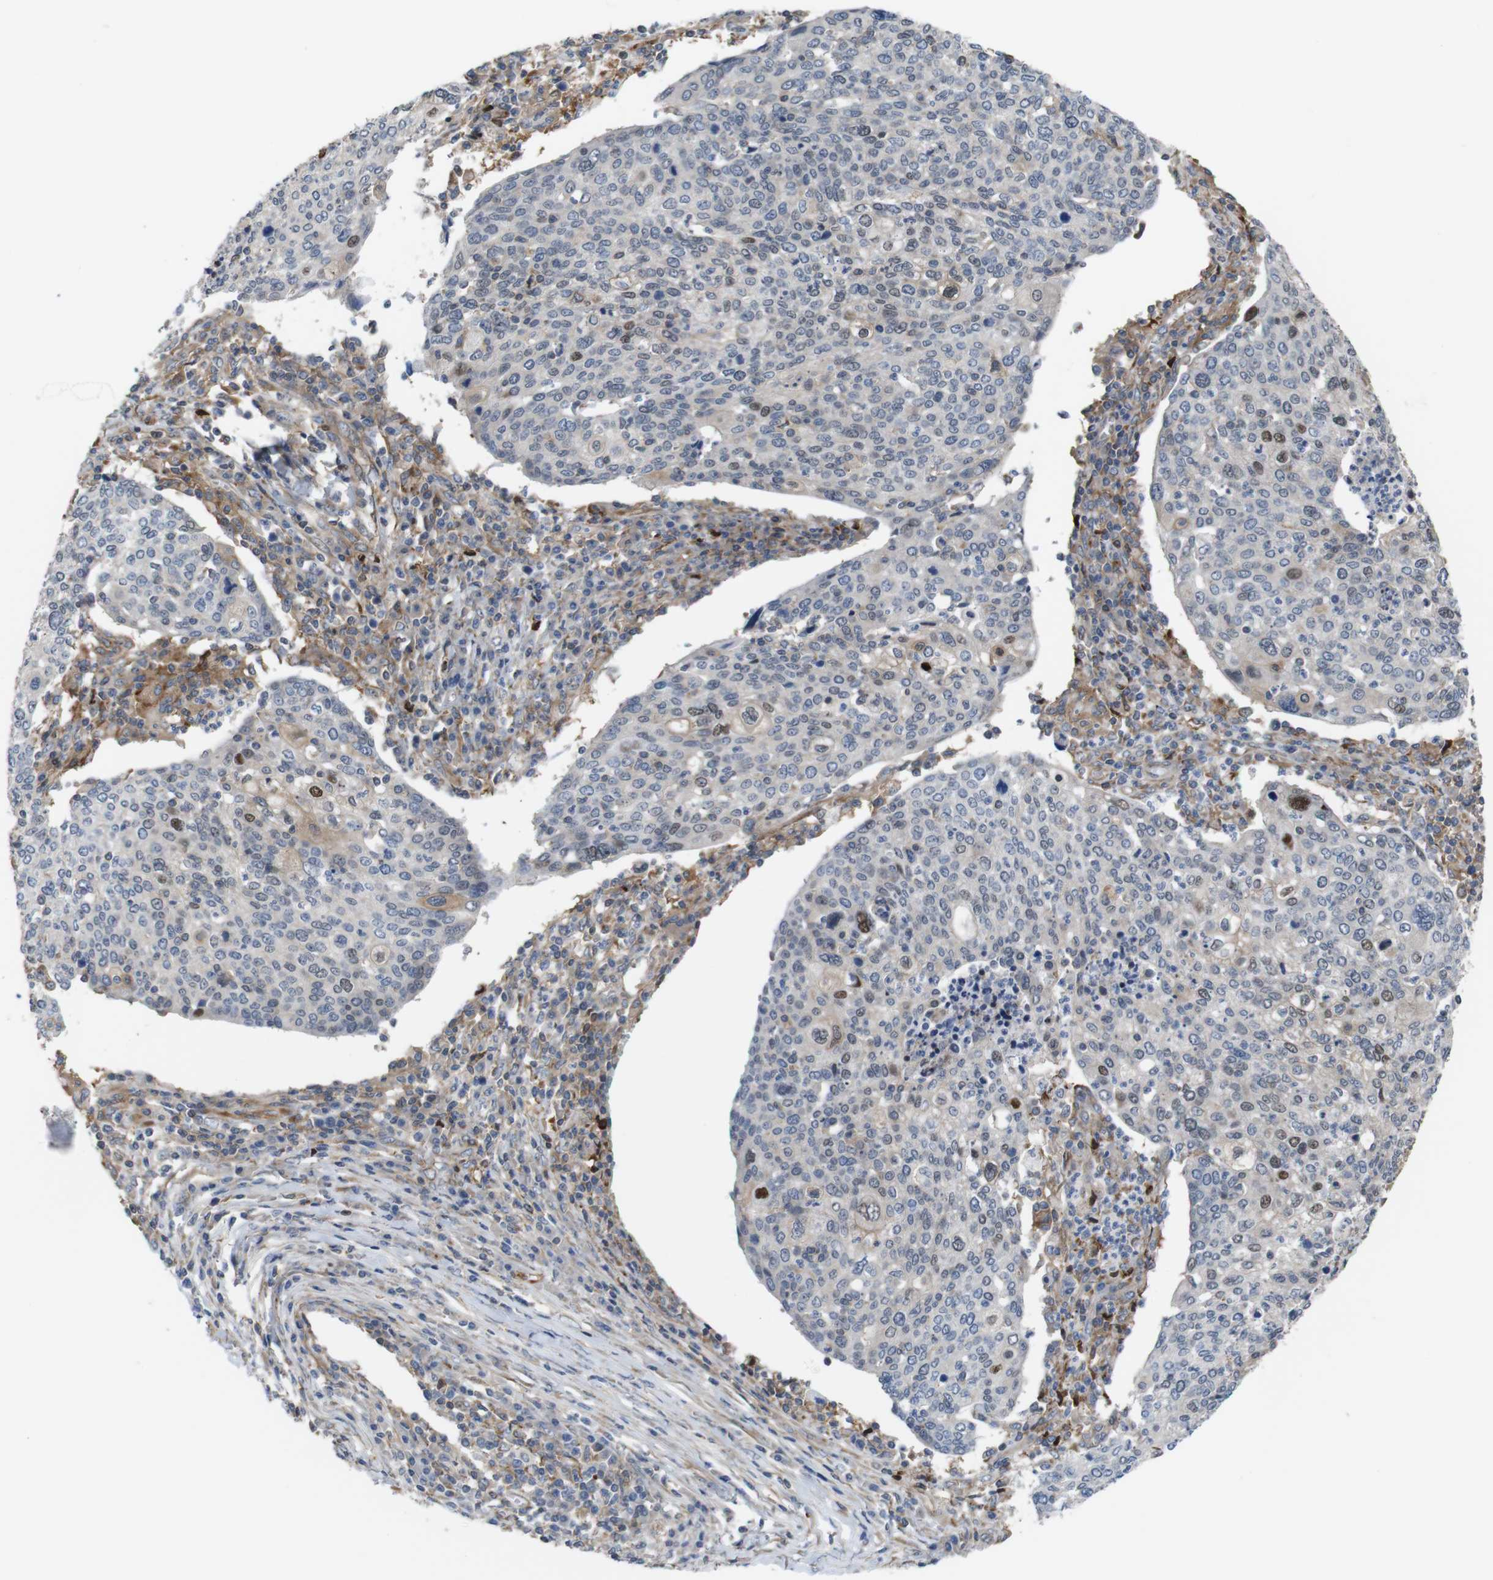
{"staining": {"intensity": "moderate", "quantity": "<25%", "location": "cytoplasmic/membranous,nuclear"}, "tissue": "cervical cancer", "cell_type": "Tumor cells", "image_type": "cancer", "snomed": [{"axis": "morphology", "description": "Squamous cell carcinoma, NOS"}, {"axis": "topography", "description": "Cervix"}], "caption": "Tumor cells show low levels of moderate cytoplasmic/membranous and nuclear staining in approximately <25% of cells in cervical cancer. Using DAB (brown) and hematoxylin (blue) stains, captured at high magnification using brightfield microscopy.", "gene": "PCOLCE2", "patient": {"sex": "female", "age": 40}}